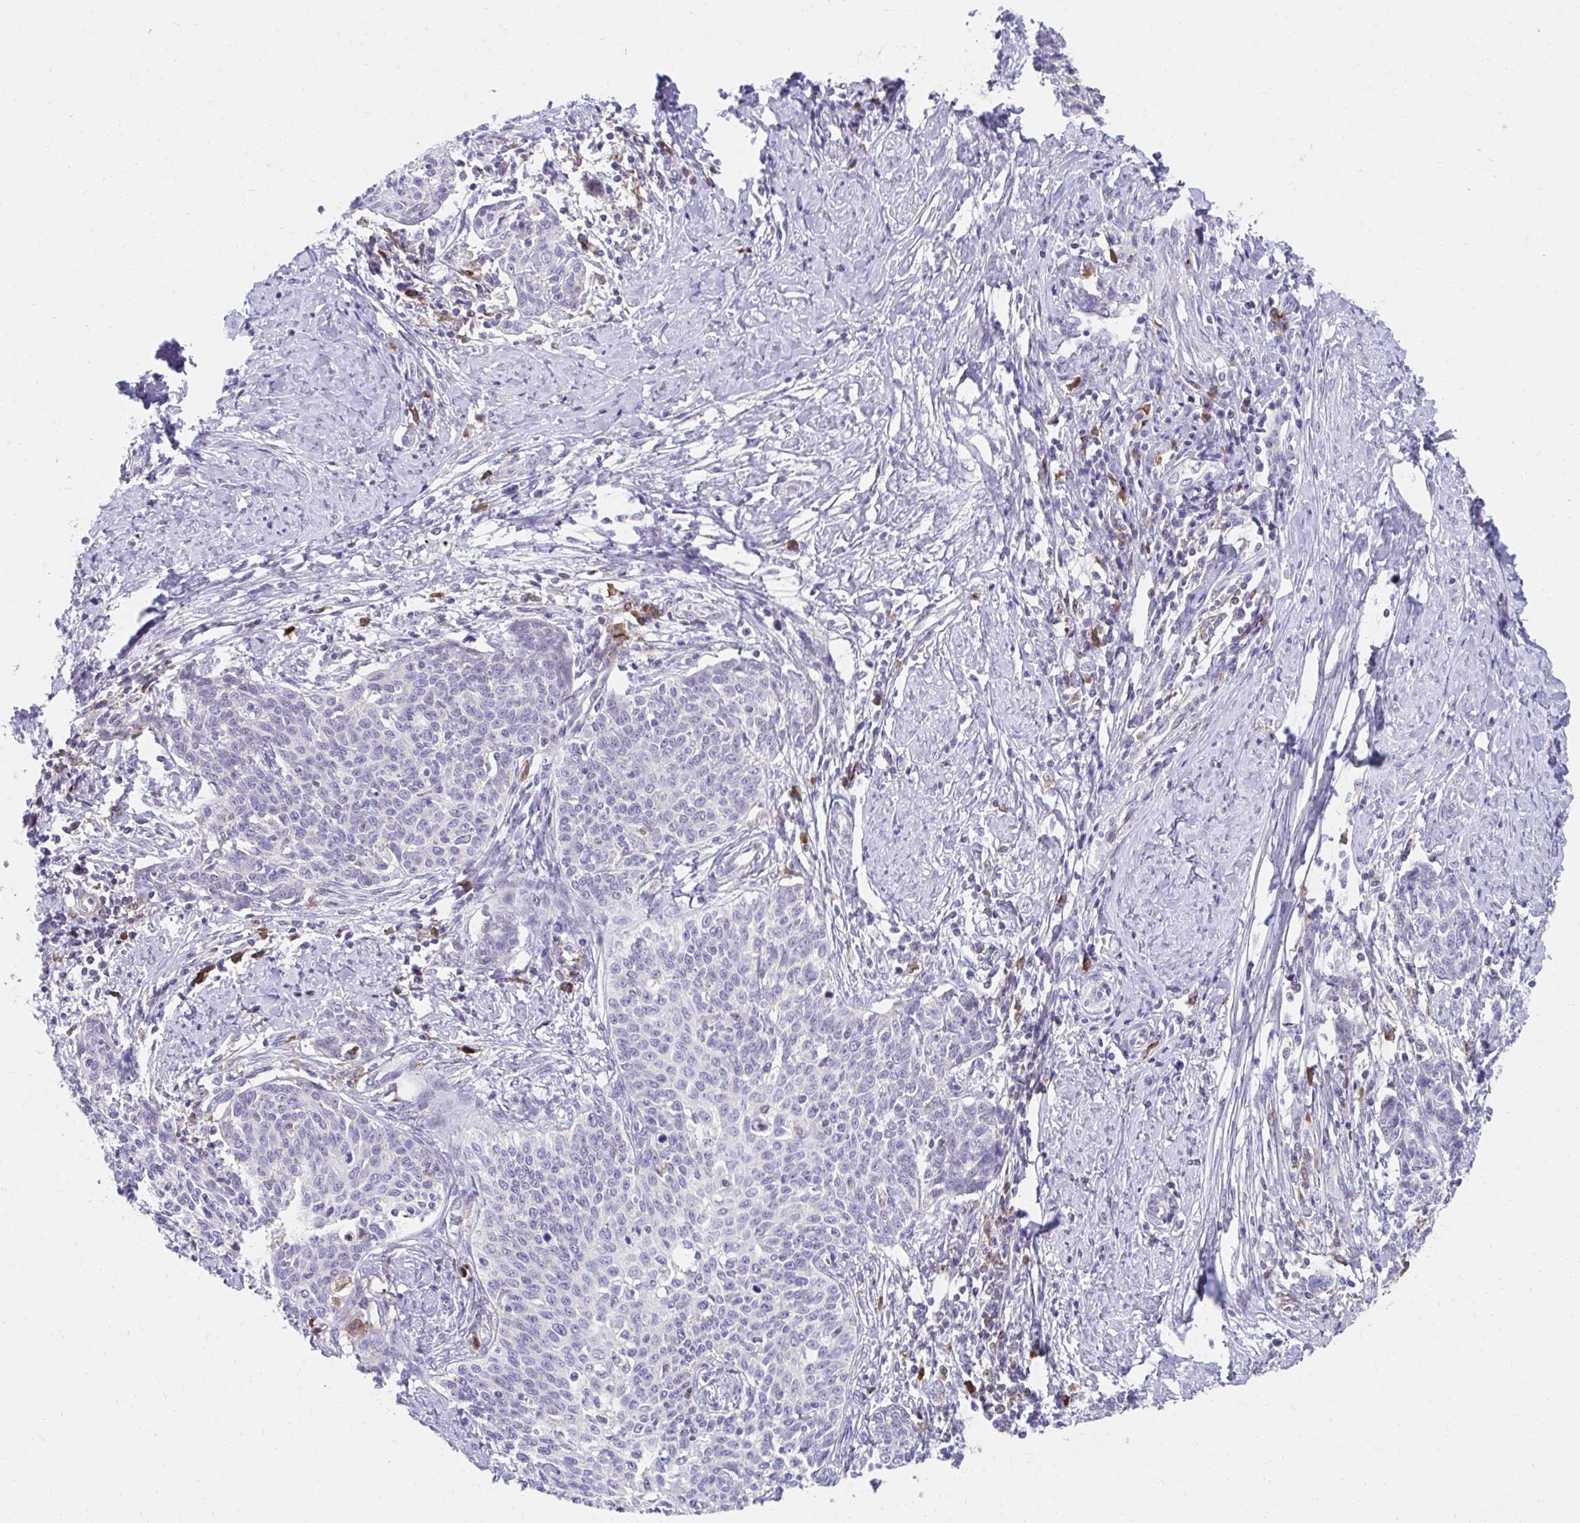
{"staining": {"intensity": "negative", "quantity": "none", "location": "none"}, "tissue": "cervical cancer", "cell_type": "Tumor cells", "image_type": "cancer", "snomed": [{"axis": "morphology", "description": "Squamous cell carcinoma, NOS"}, {"axis": "topography", "description": "Cervix"}], "caption": "High power microscopy micrograph of an IHC micrograph of cervical cancer (squamous cell carcinoma), revealing no significant positivity in tumor cells. (DAB (3,3'-diaminobenzidine) immunohistochemistry (IHC), high magnification).", "gene": "SLAMF7", "patient": {"sex": "female", "age": 39}}